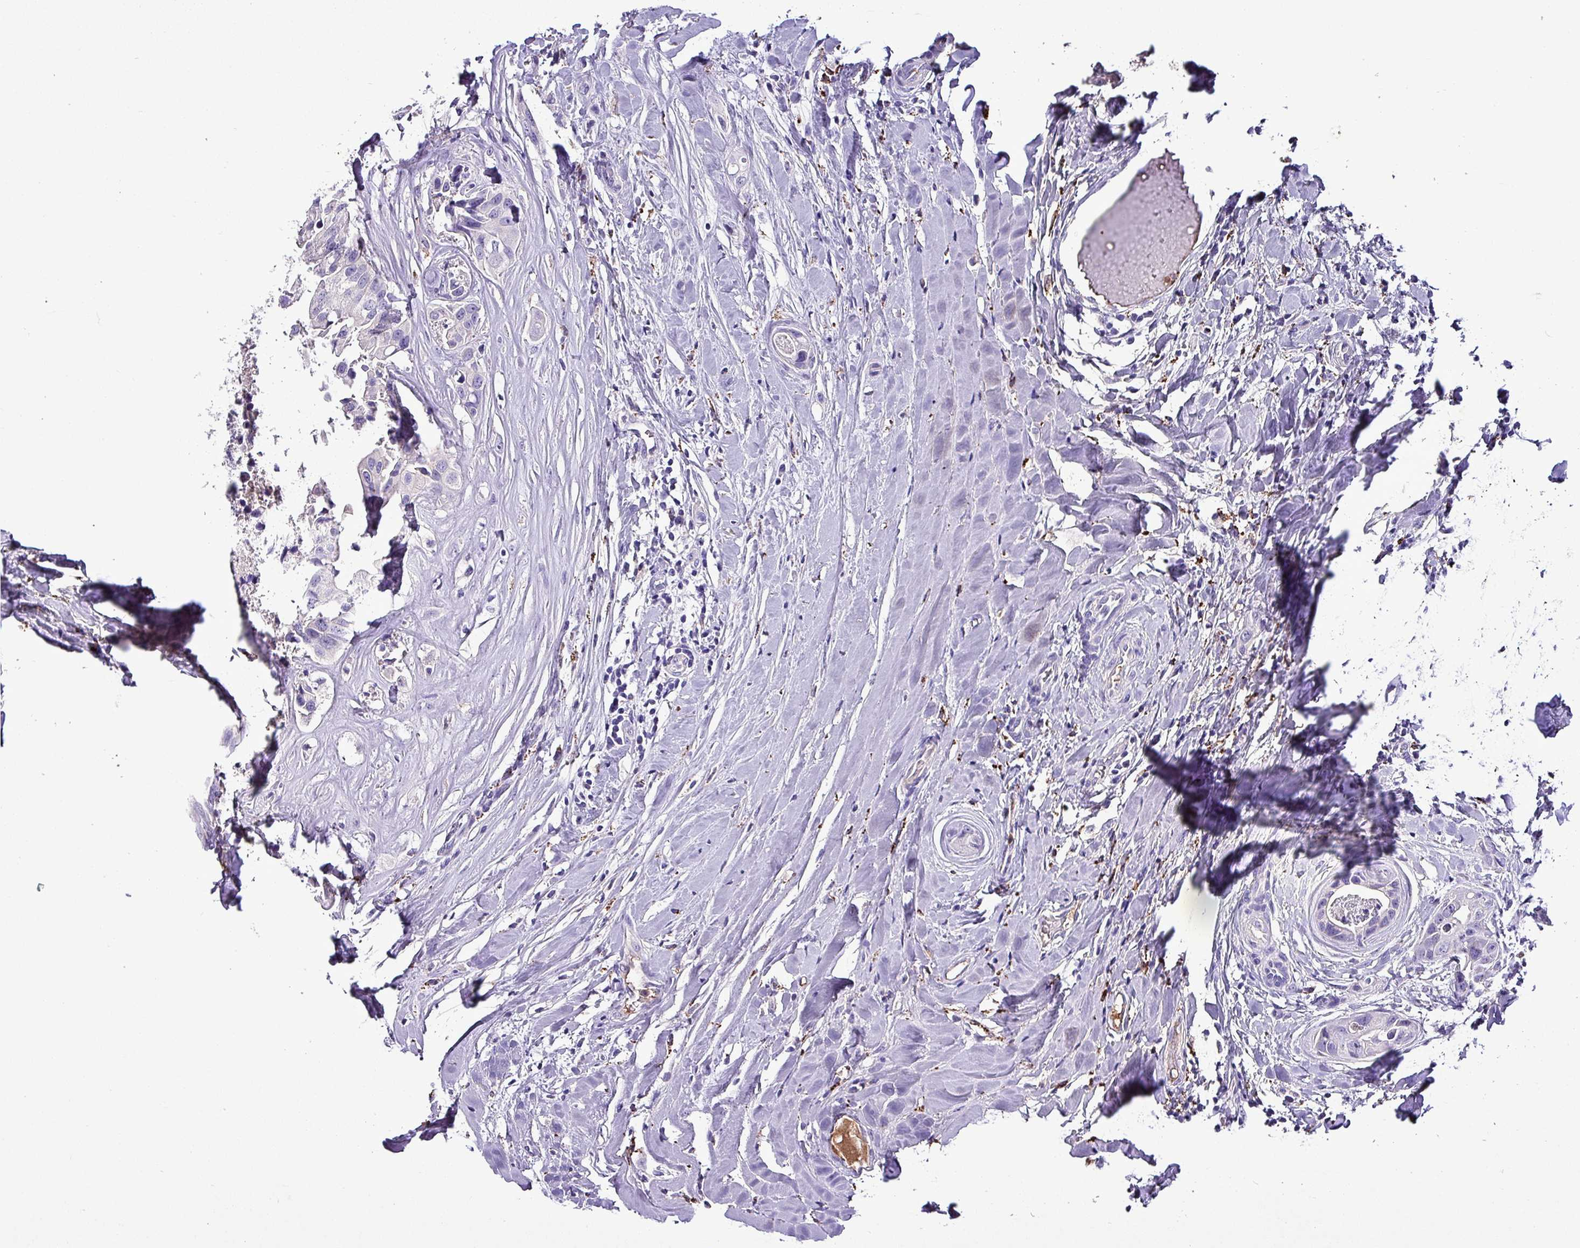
{"staining": {"intensity": "negative", "quantity": "none", "location": "none"}, "tissue": "head and neck cancer", "cell_type": "Tumor cells", "image_type": "cancer", "snomed": [{"axis": "morphology", "description": "Adenocarcinoma, NOS"}, {"axis": "morphology", "description": "Adenocarcinoma, metastatic, NOS"}, {"axis": "topography", "description": "Head-Neck"}], "caption": "Tumor cells are negative for brown protein staining in head and neck cancer (adenocarcinoma). (DAB (3,3'-diaminobenzidine) immunohistochemistry (IHC), high magnification).", "gene": "HP", "patient": {"sex": "male", "age": 75}}